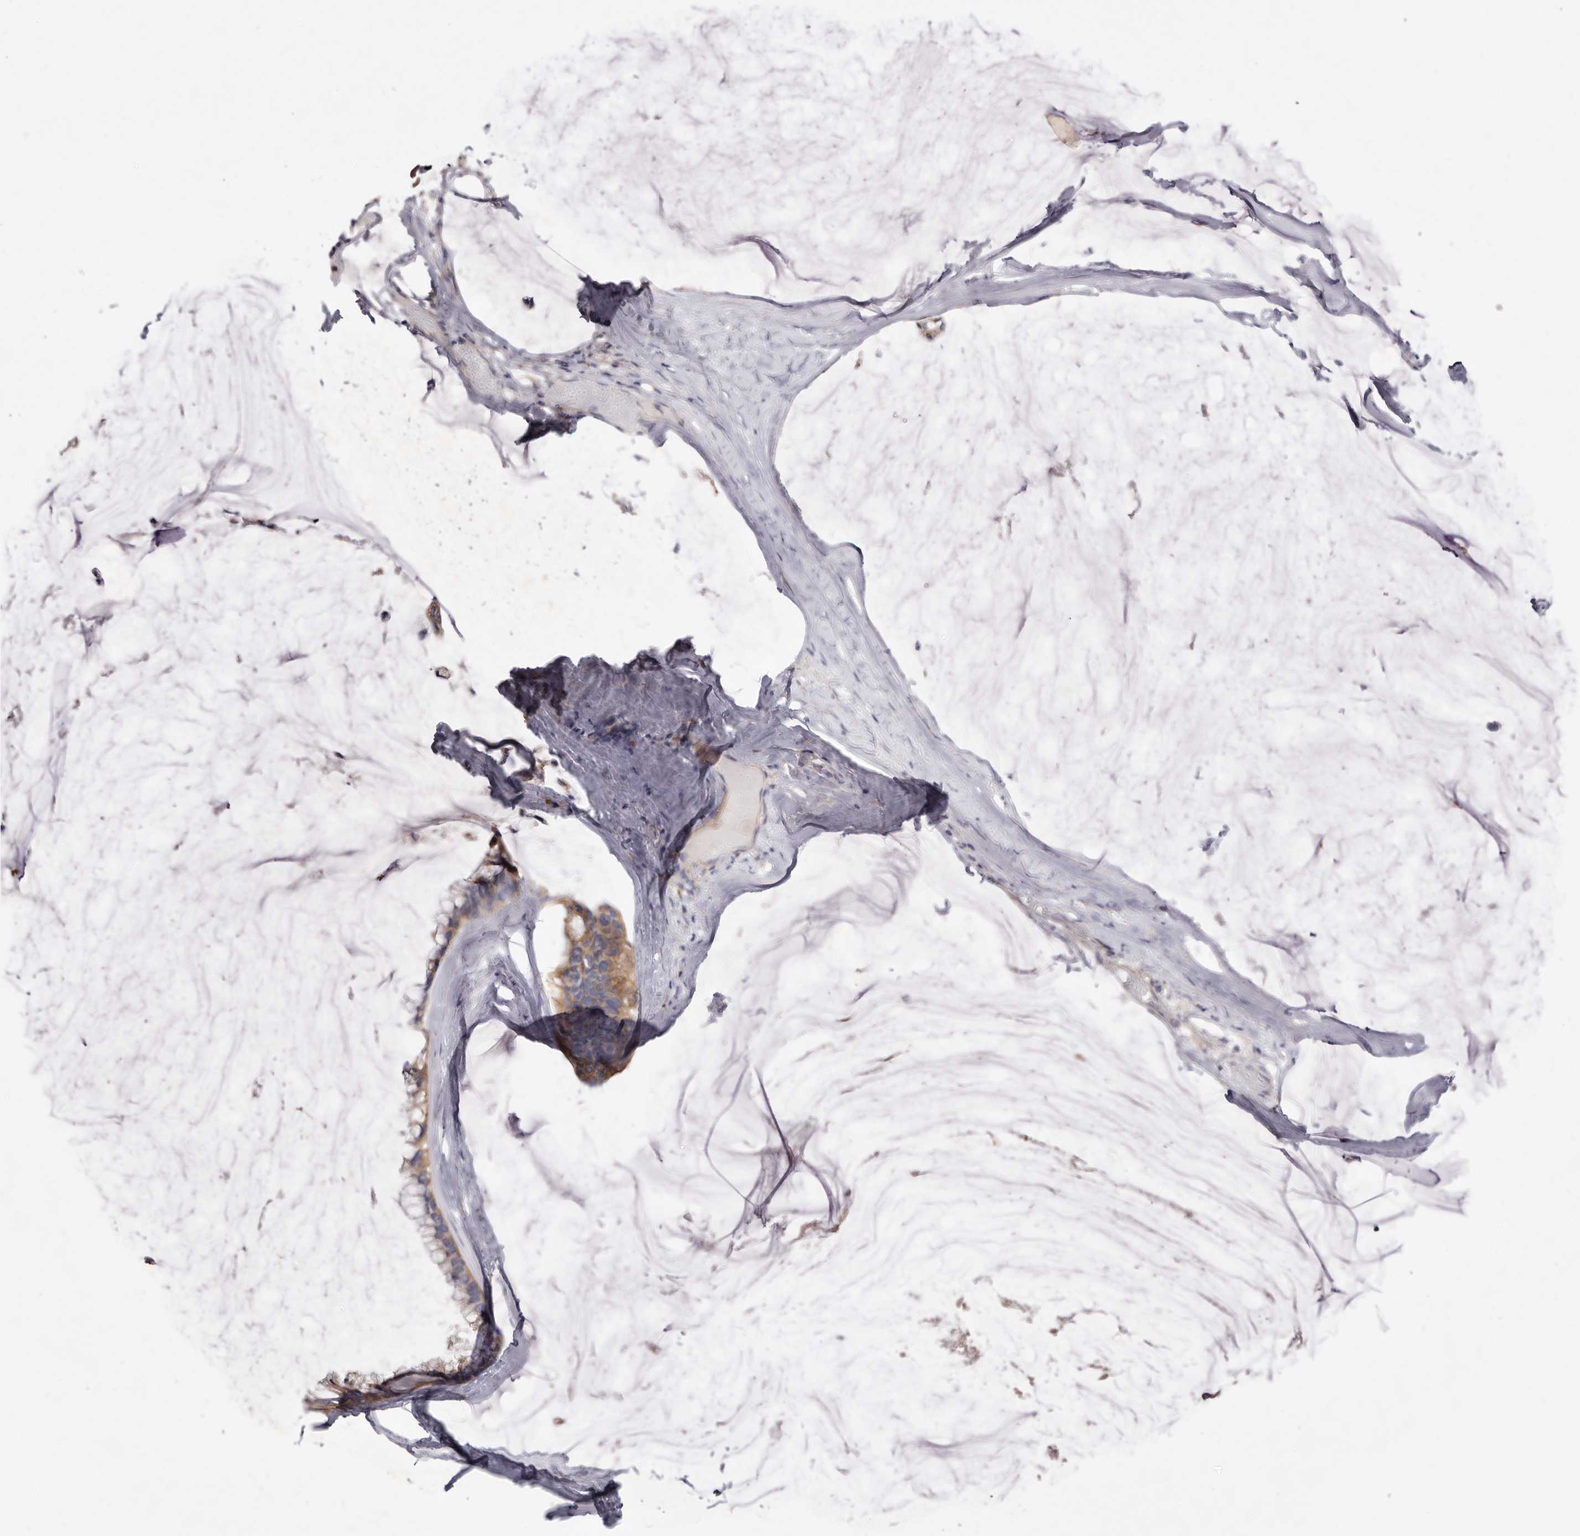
{"staining": {"intensity": "moderate", "quantity": ">75%", "location": "cytoplasmic/membranous"}, "tissue": "ovarian cancer", "cell_type": "Tumor cells", "image_type": "cancer", "snomed": [{"axis": "morphology", "description": "Cystadenocarcinoma, mucinous, NOS"}, {"axis": "topography", "description": "Ovary"}], "caption": "Protein expression analysis of ovarian cancer (mucinous cystadenocarcinoma) reveals moderate cytoplasmic/membranous expression in approximately >75% of tumor cells.", "gene": "FAM167B", "patient": {"sex": "female", "age": 39}}